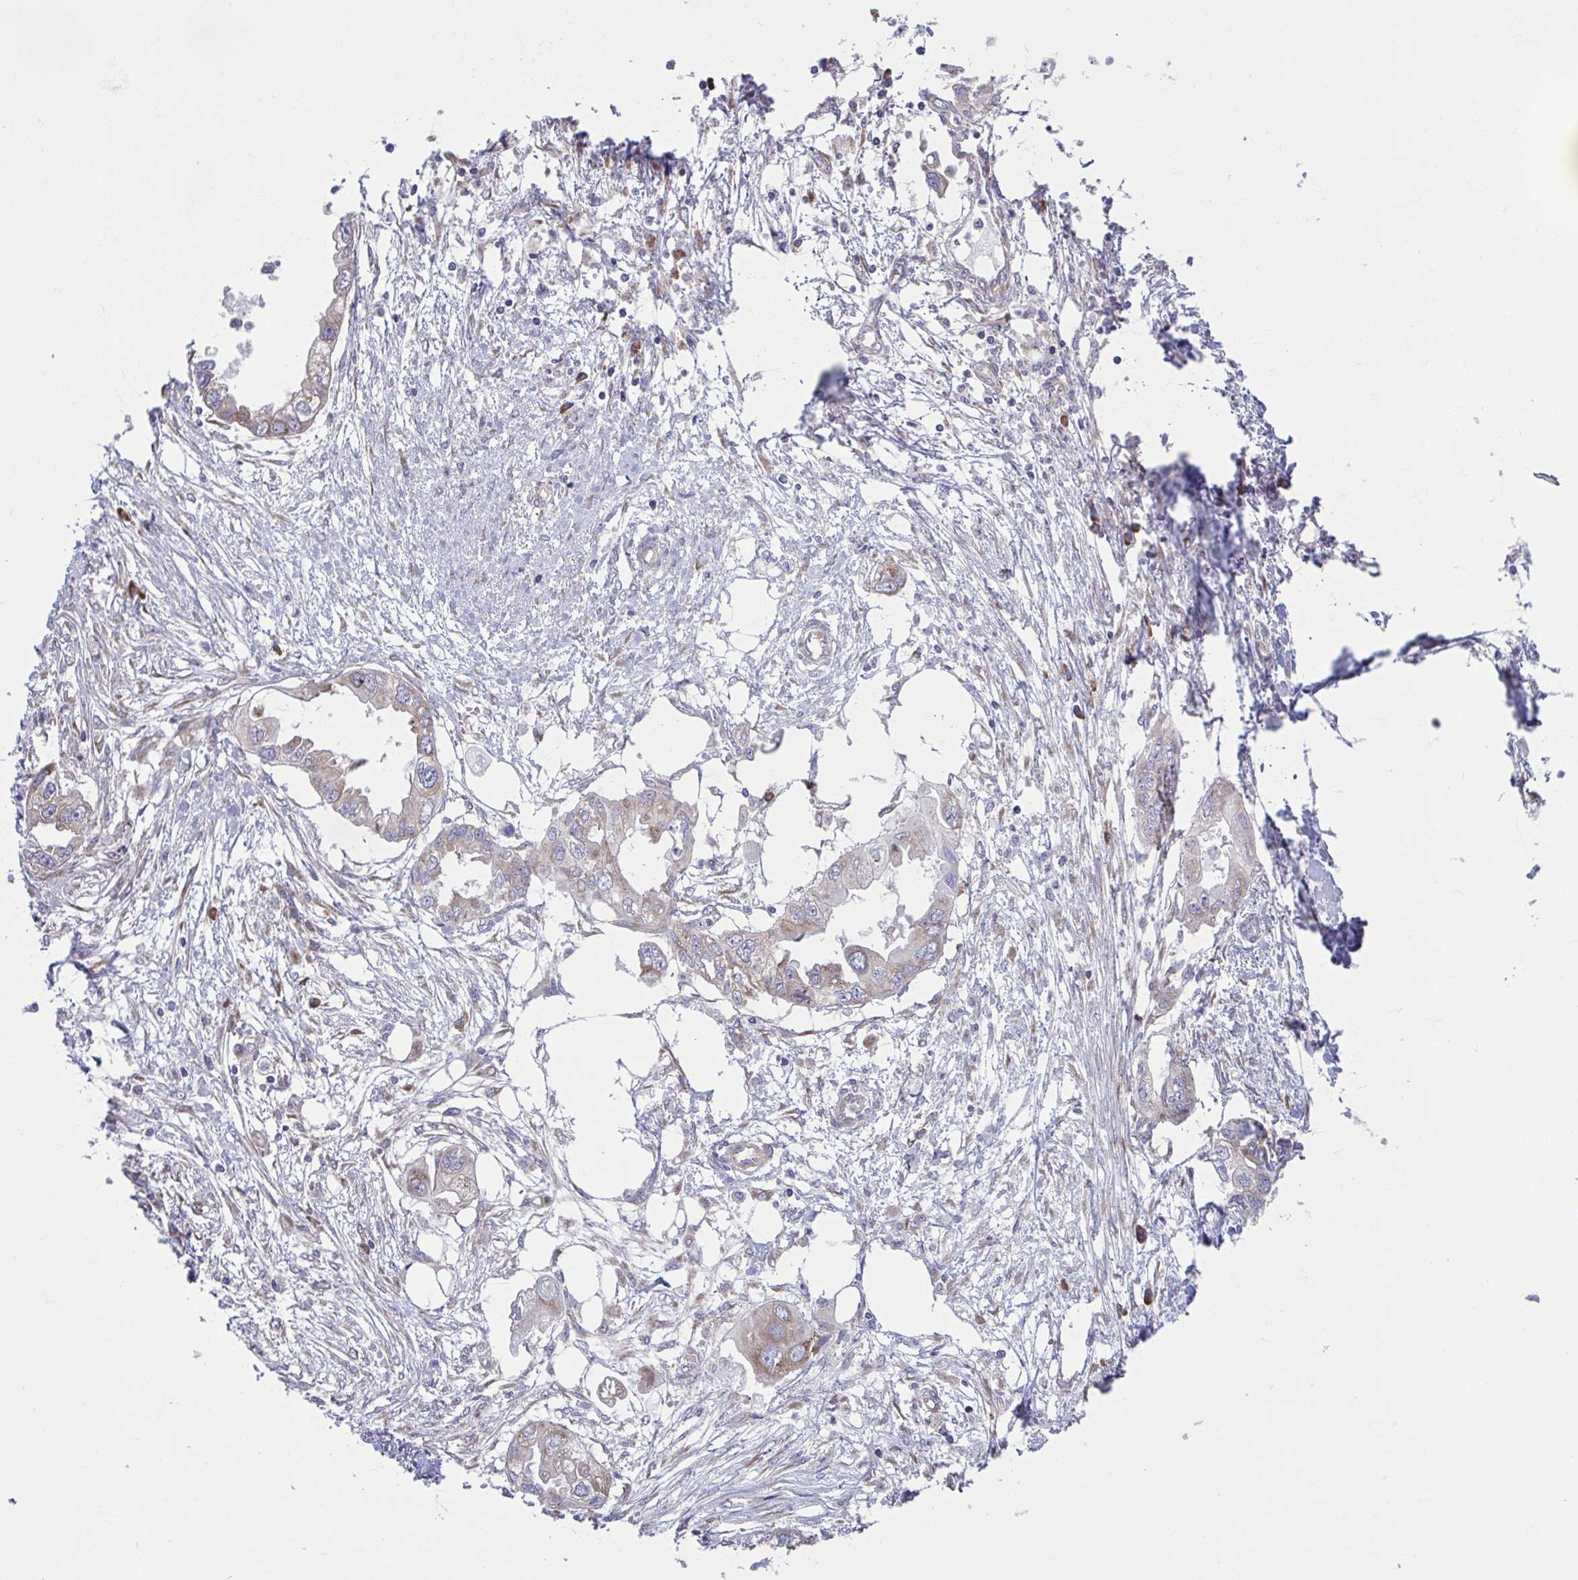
{"staining": {"intensity": "weak", "quantity": "<25%", "location": "cytoplasmic/membranous"}, "tissue": "endometrial cancer", "cell_type": "Tumor cells", "image_type": "cancer", "snomed": [{"axis": "morphology", "description": "Adenocarcinoma, NOS"}, {"axis": "morphology", "description": "Adenocarcinoma, metastatic, NOS"}, {"axis": "topography", "description": "Adipose tissue"}, {"axis": "topography", "description": "Endometrium"}], "caption": "IHC micrograph of endometrial adenocarcinoma stained for a protein (brown), which displays no expression in tumor cells. The staining was performed using DAB (3,3'-diaminobenzidine) to visualize the protein expression in brown, while the nuclei were stained in blue with hematoxylin (Magnification: 20x).", "gene": "RPS16", "patient": {"sex": "female", "age": 67}}